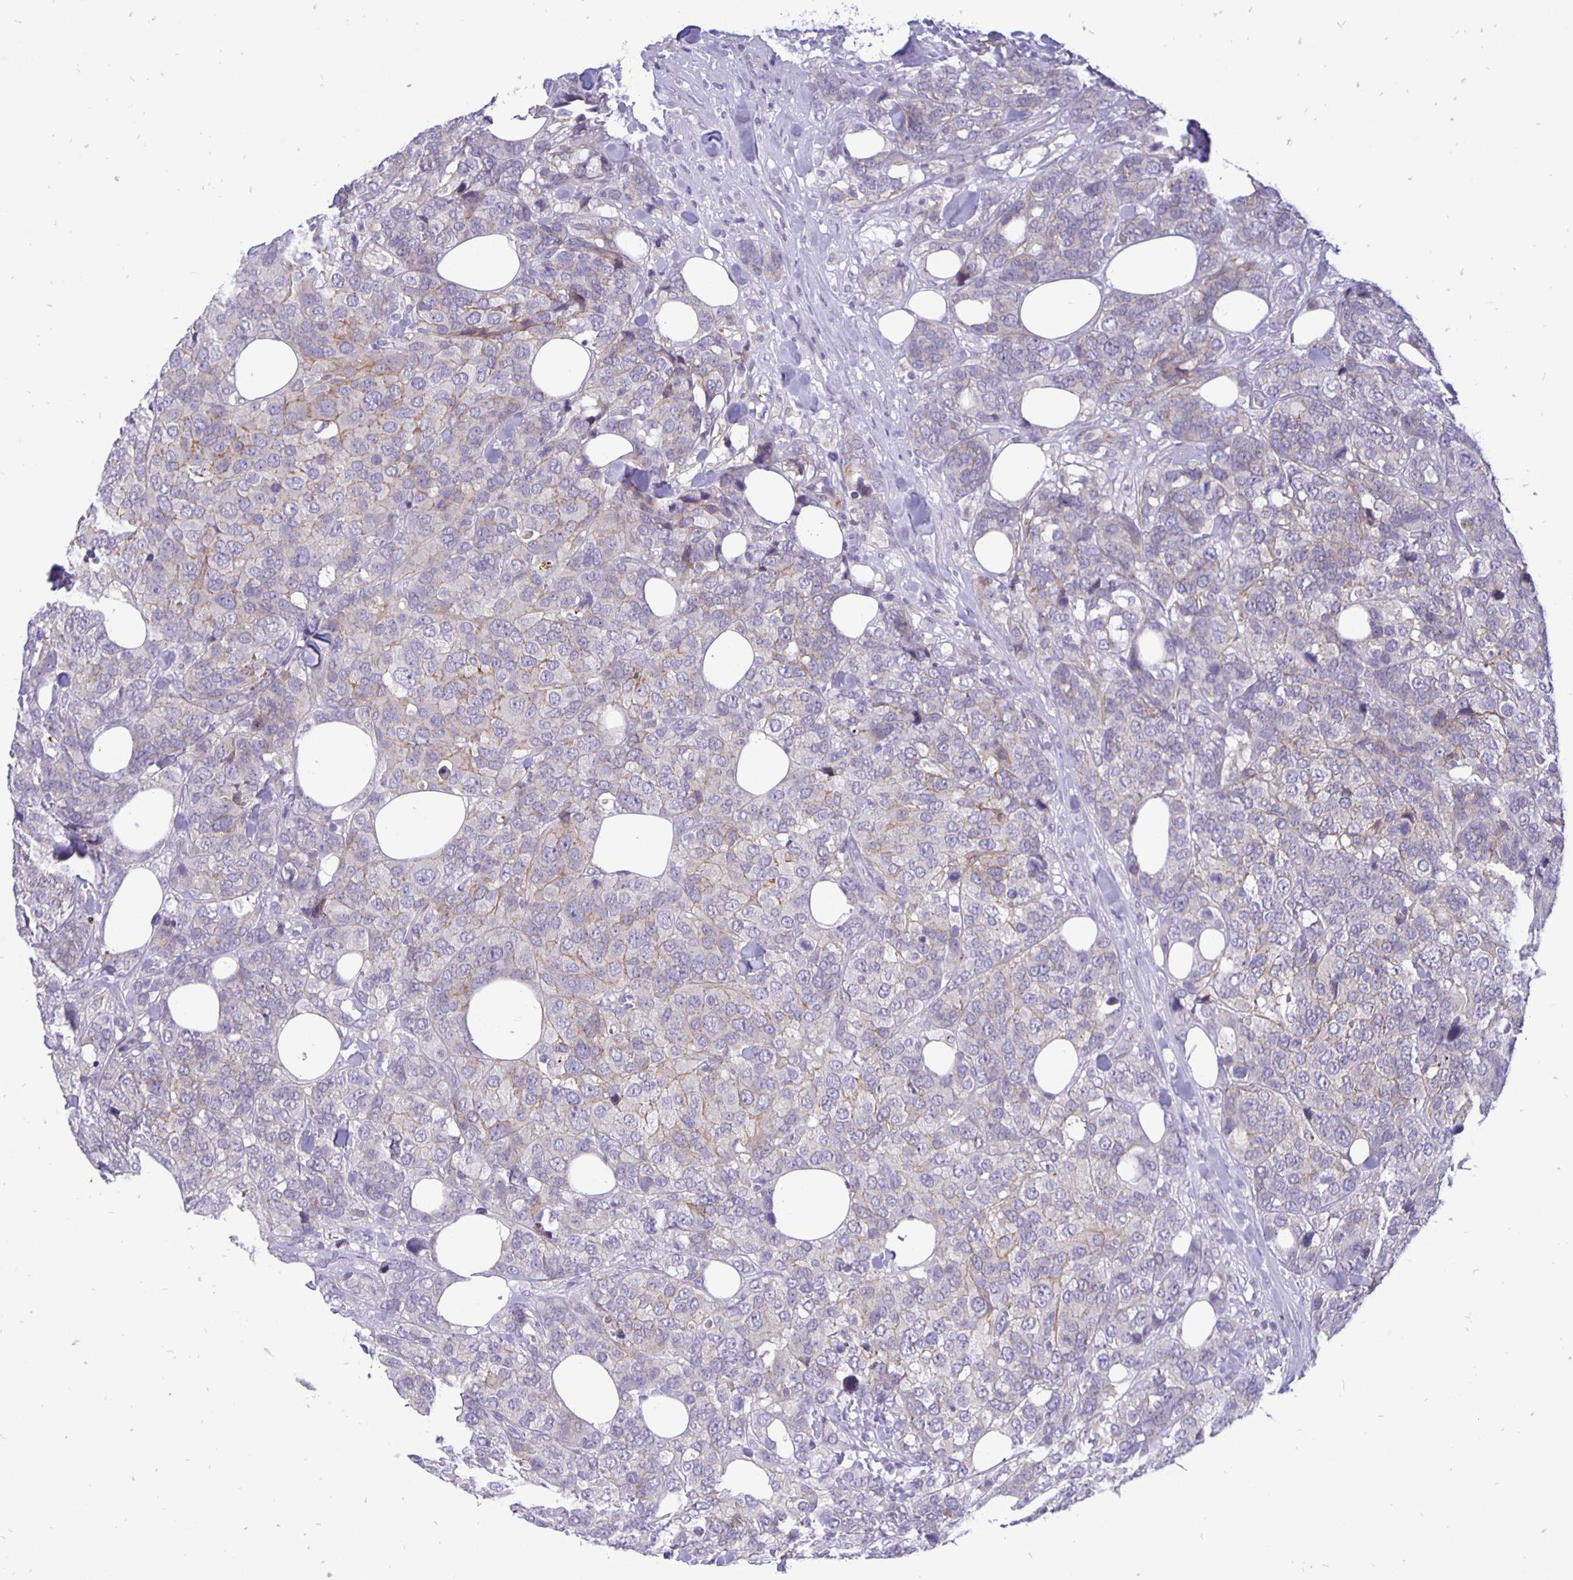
{"staining": {"intensity": "negative", "quantity": "none", "location": "none"}, "tissue": "breast cancer", "cell_type": "Tumor cells", "image_type": "cancer", "snomed": [{"axis": "morphology", "description": "Lobular carcinoma"}, {"axis": "topography", "description": "Breast"}], "caption": "Breast cancer (lobular carcinoma) stained for a protein using IHC demonstrates no positivity tumor cells.", "gene": "ERBB2", "patient": {"sex": "female", "age": 59}}